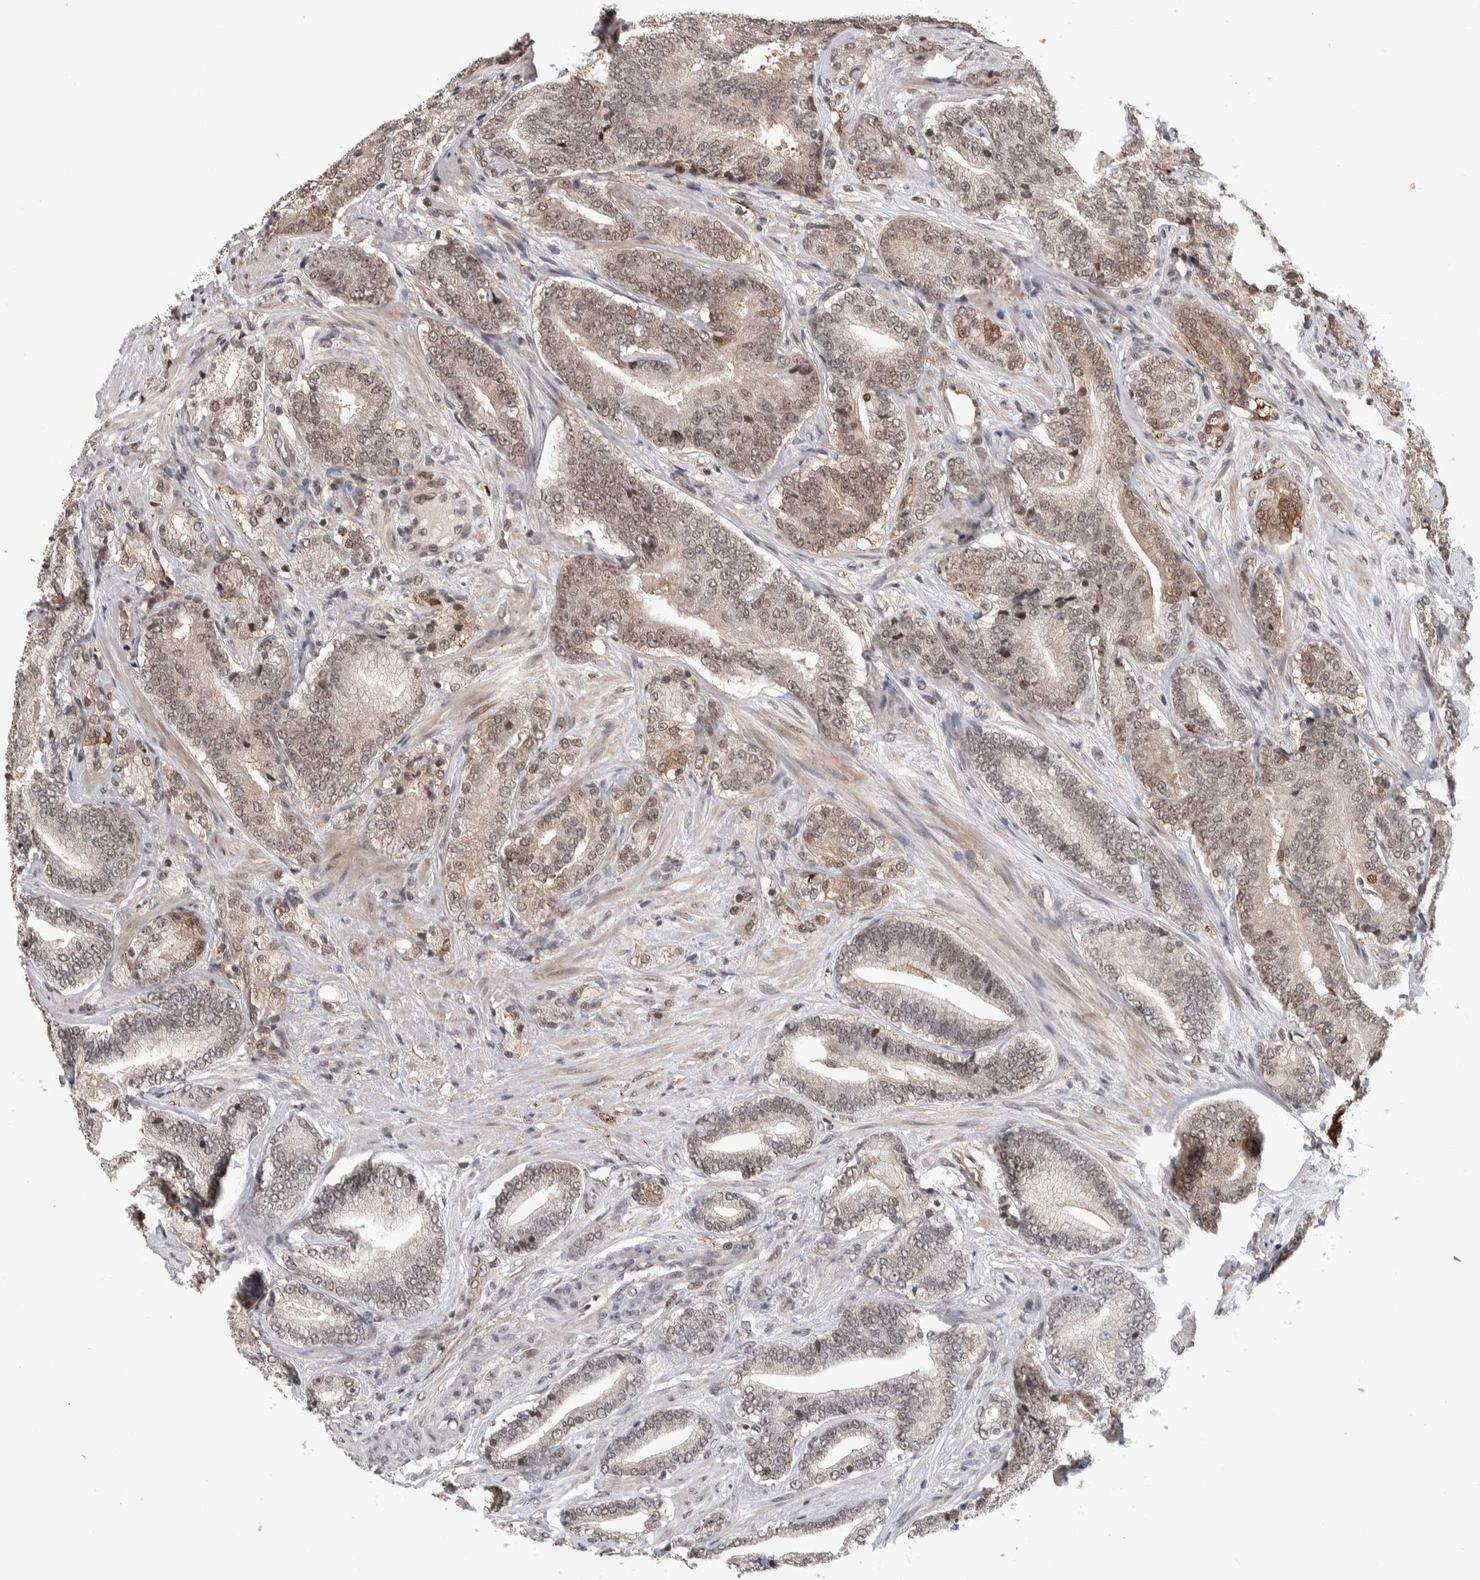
{"staining": {"intensity": "weak", "quantity": ">75%", "location": "cytoplasmic/membranous,nuclear"}, "tissue": "prostate cancer", "cell_type": "Tumor cells", "image_type": "cancer", "snomed": [{"axis": "morphology", "description": "Adenocarcinoma, High grade"}, {"axis": "topography", "description": "Prostate"}], "caption": "Human prostate cancer (high-grade adenocarcinoma) stained with a brown dye reveals weak cytoplasmic/membranous and nuclear positive staining in about >75% of tumor cells.", "gene": "ZSCAN21", "patient": {"sex": "male", "age": 55}}